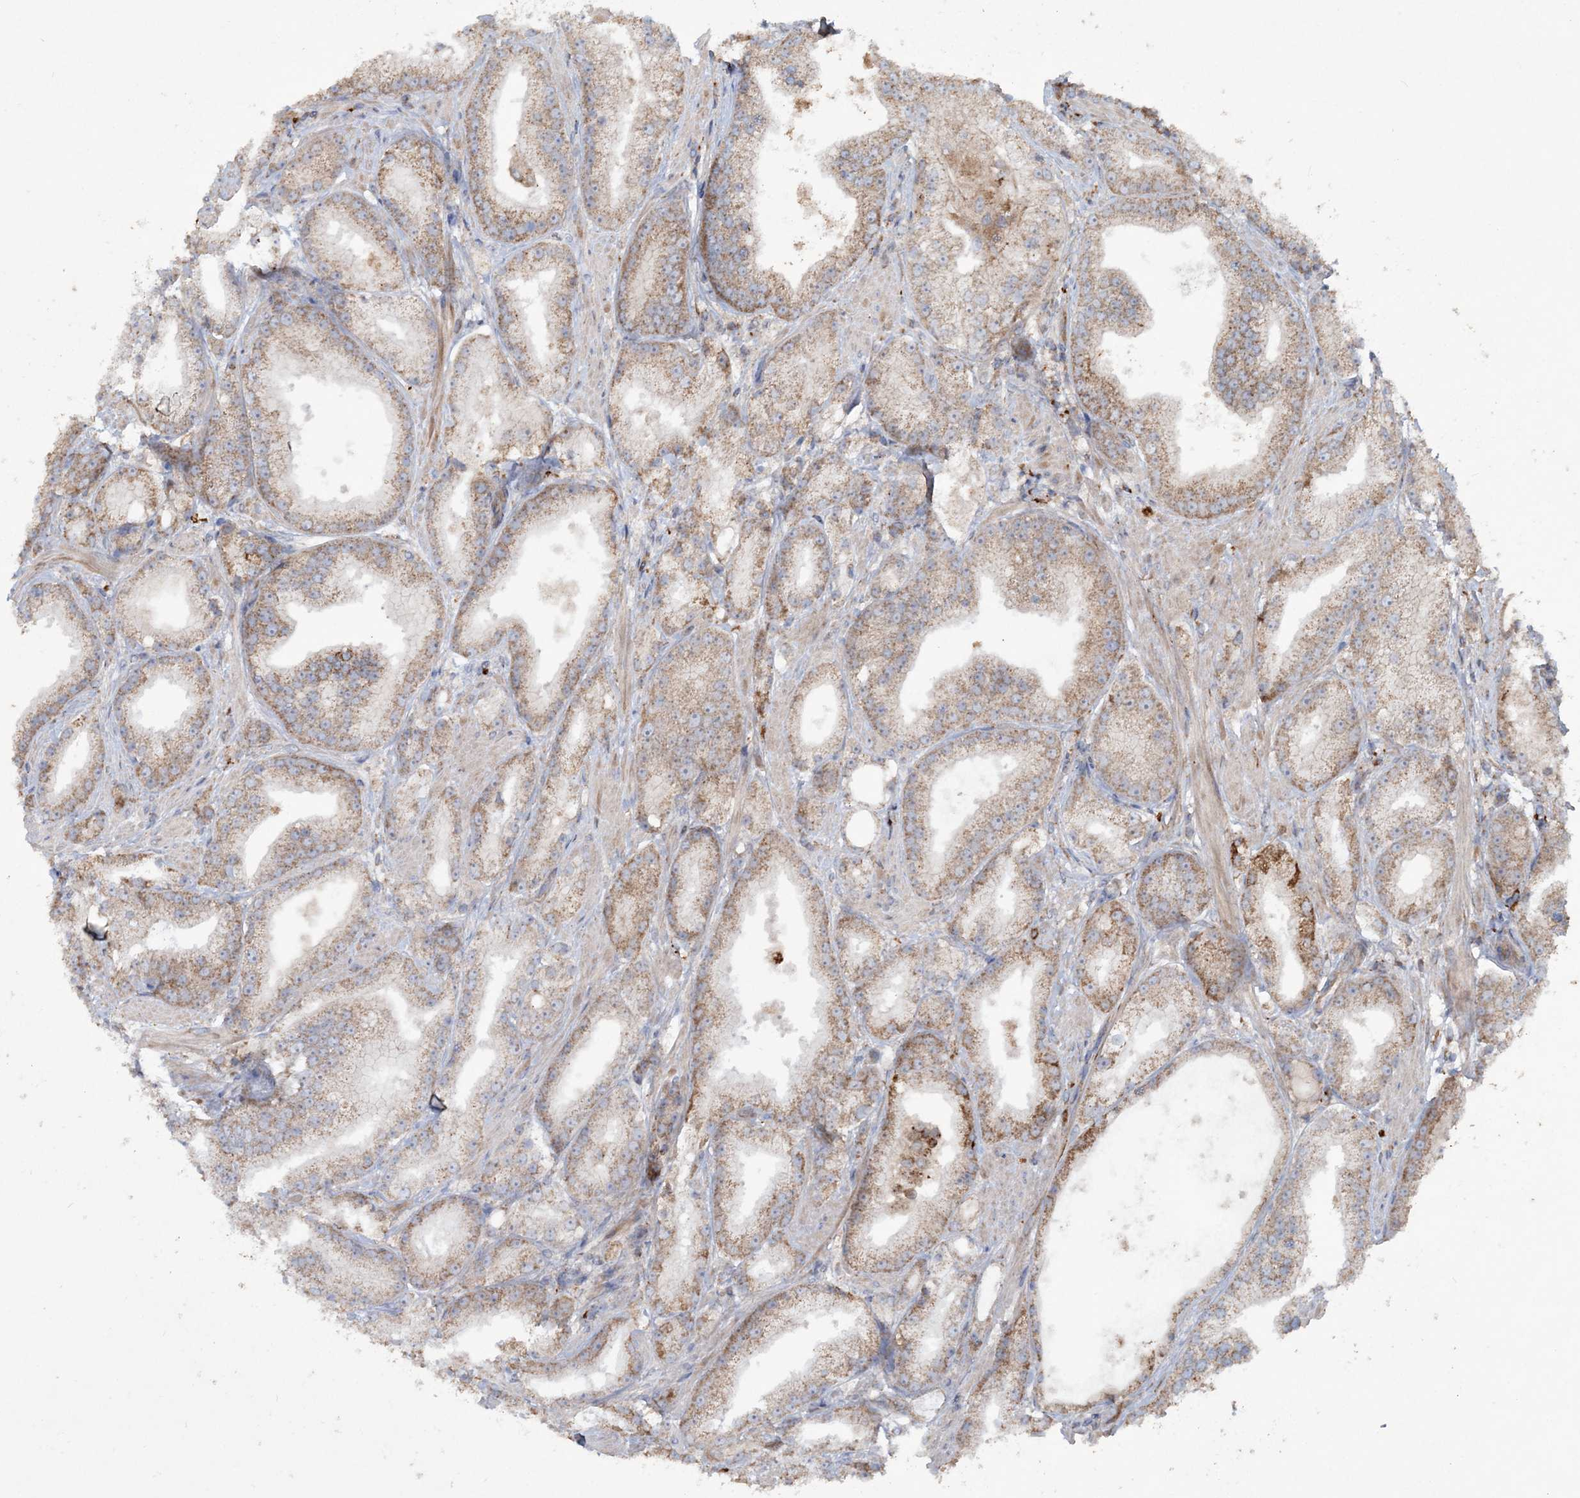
{"staining": {"intensity": "moderate", "quantity": ">75%", "location": "cytoplasmic/membranous"}, "tissue": "prostate cancer", "cell_type": "Tumor cells", "image_type": "cancer", "snomed": [{"axis": "morphology", "description": "Adenocarcinoma, Low grade"}, {"axis": "topography", "description": "Prostate"}], "caption": "Brown immunohistochemical staining in human adenocarcinoma (low-grade) (prostate) exhibits moderate cytoplasmic/membranous positivity in about >75% of tumor cells.", "gene": "TTC7A", "patient": {"sex": "male", "age": 67}}